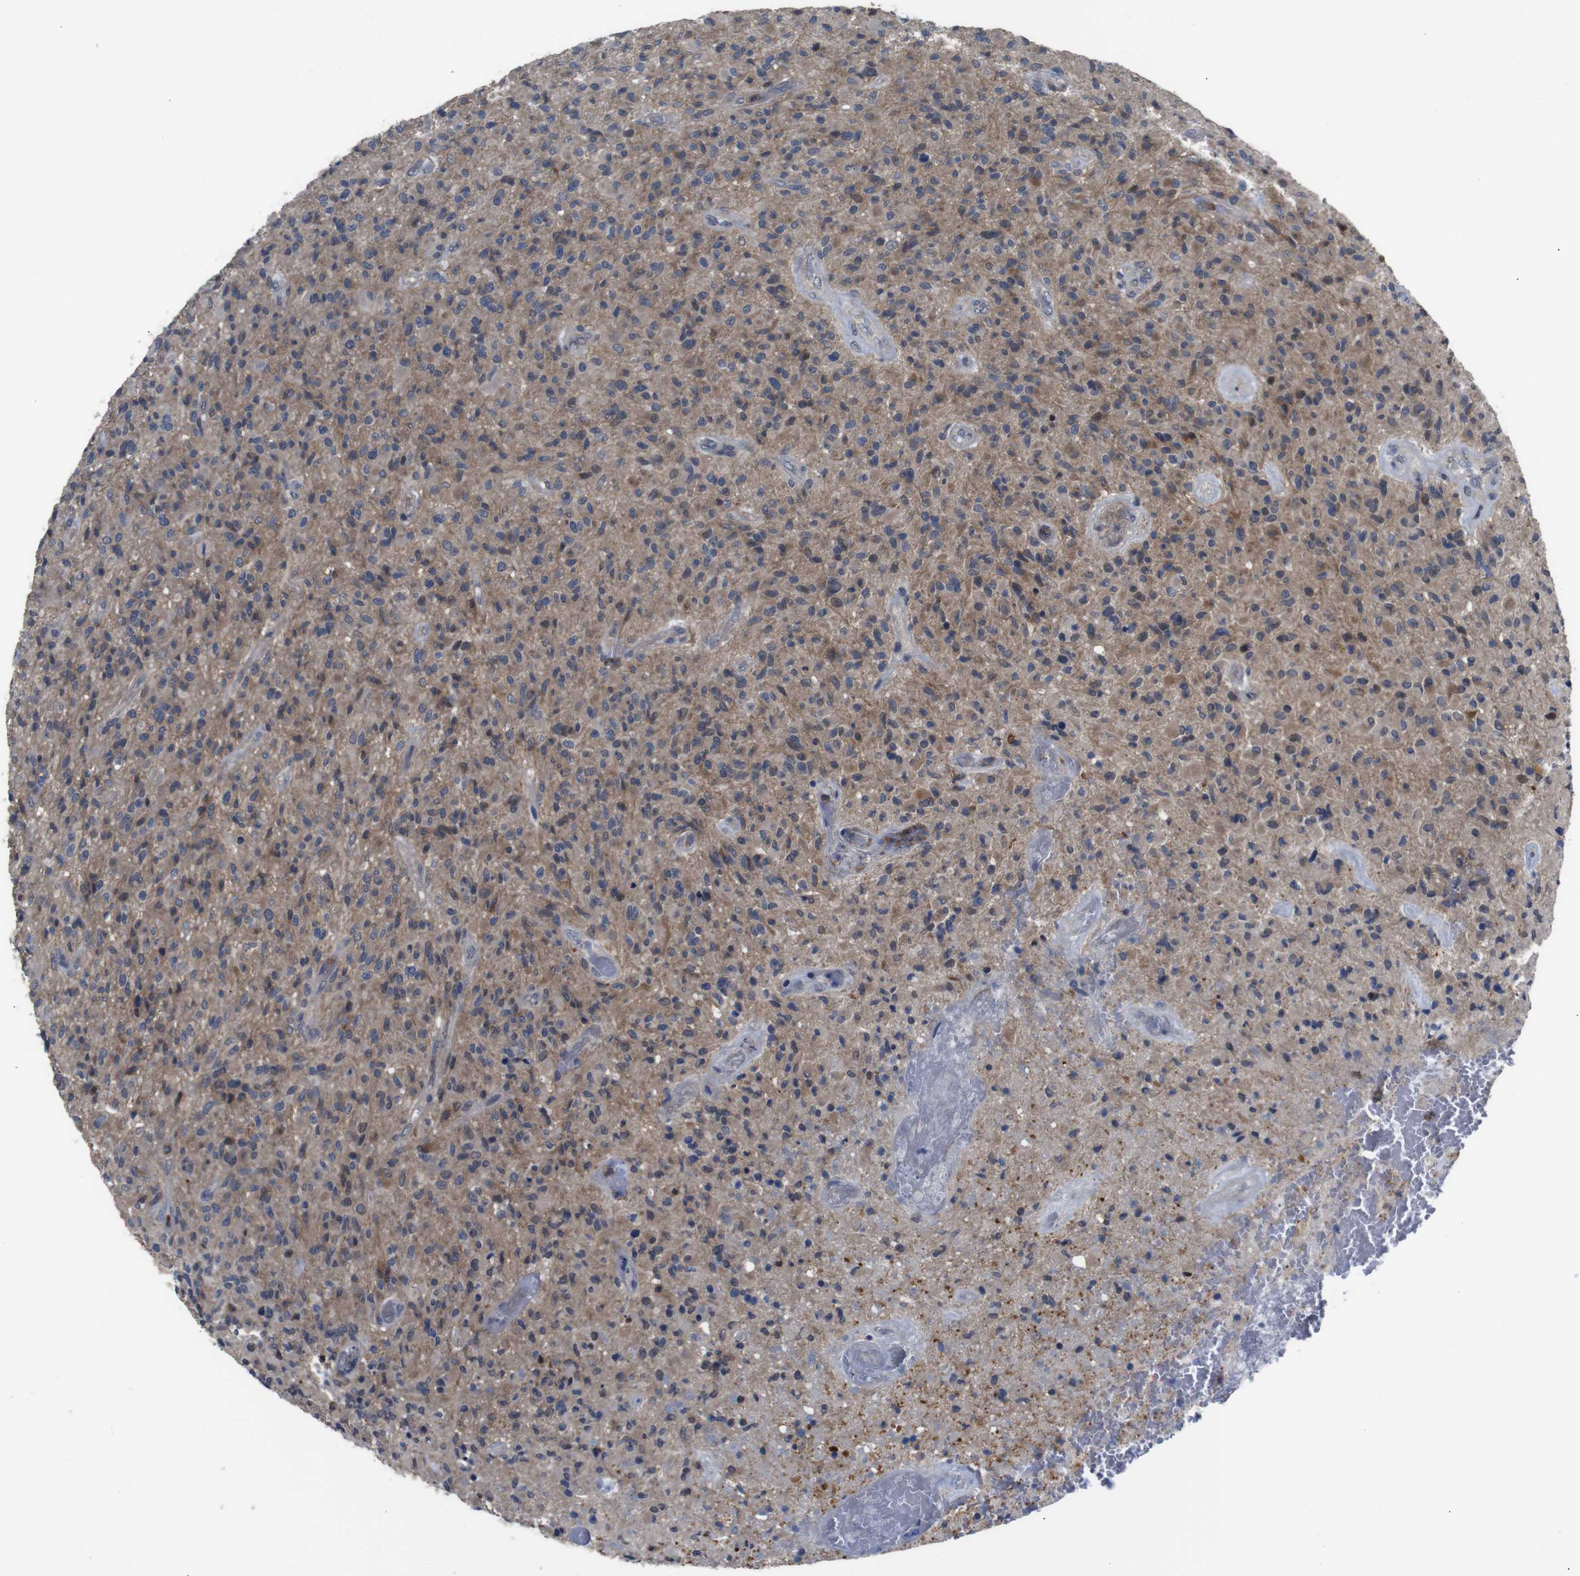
{"staining": {"intensity": "moderate", "quantity": ">75%", "location": "cytoplasmic/membranous"}, "tissue": "glioma", "cell_type": "Tumor cells", "image_type": "cancer", "snomed": [{"axis": "morphology", "description": "Glioma, malignant, High grade"}, {"axis": "topography", "description": "Brain"}], "caption": "About >75% of tumor cells in human glioma demonstrate moderate cytoplasmic/membranous protein positivity as visualized by brown immunohistochemical staining.", "gene": "BRWD3", "patient": {"sex": "male", "age": 71}}